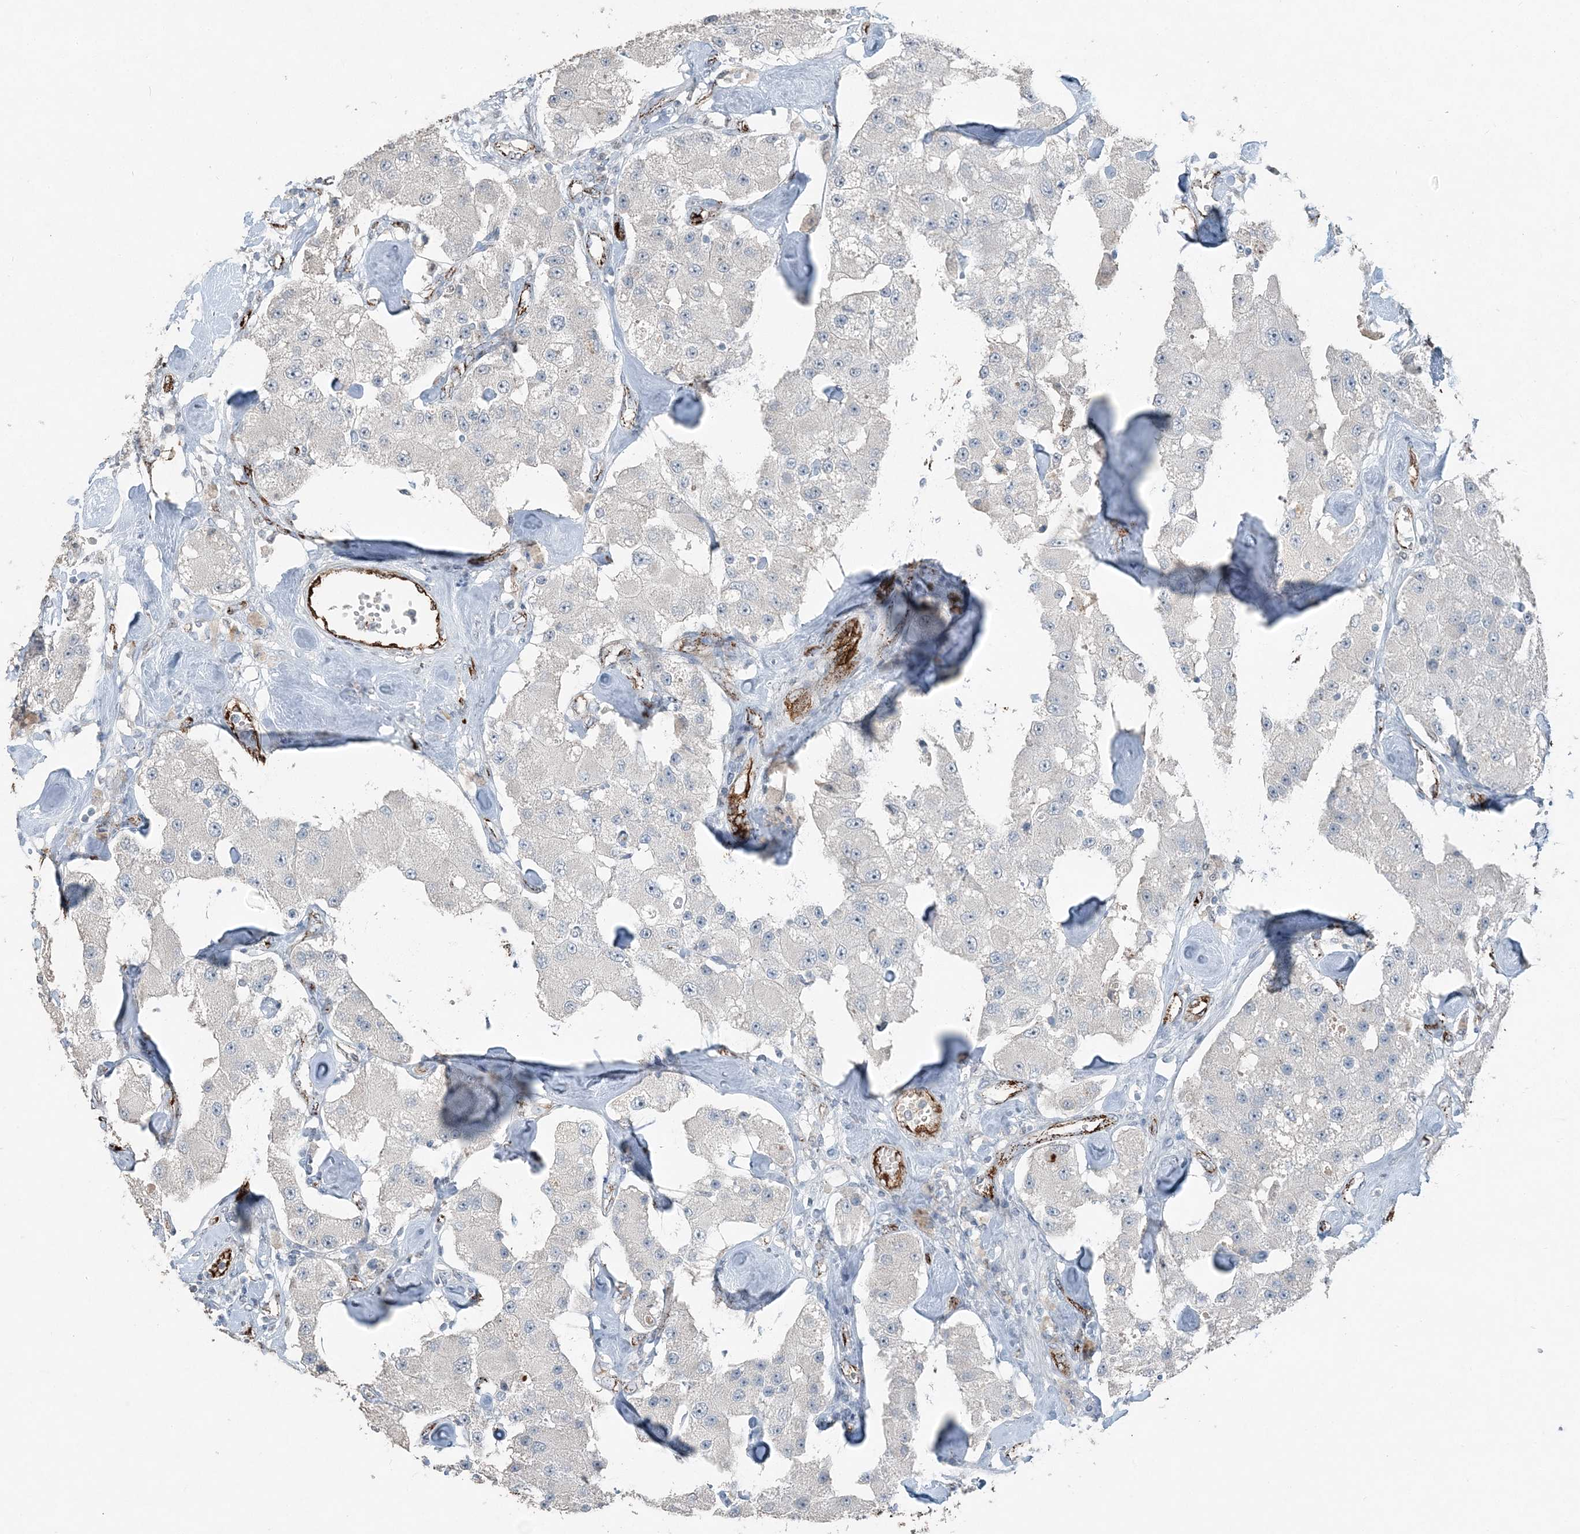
{"staining": {"intensity": "negative", "quantity": "none", "location": "none"}, "tissue": "carcinoid", "cell_type": "Tumor cells", "image_type": "cancer", "snomed": [{"axis": "morphology", "description": "Carcinoid, malignant, NOS"}, {"axis": "topography", "description": "Pancreas"}], "caption": "Carcinoid was stained to show a protein in brown. There is no significant expression in tumor cells.", "gene": "ELOVL7", "patient": {"sex": "male", "age": 41}}